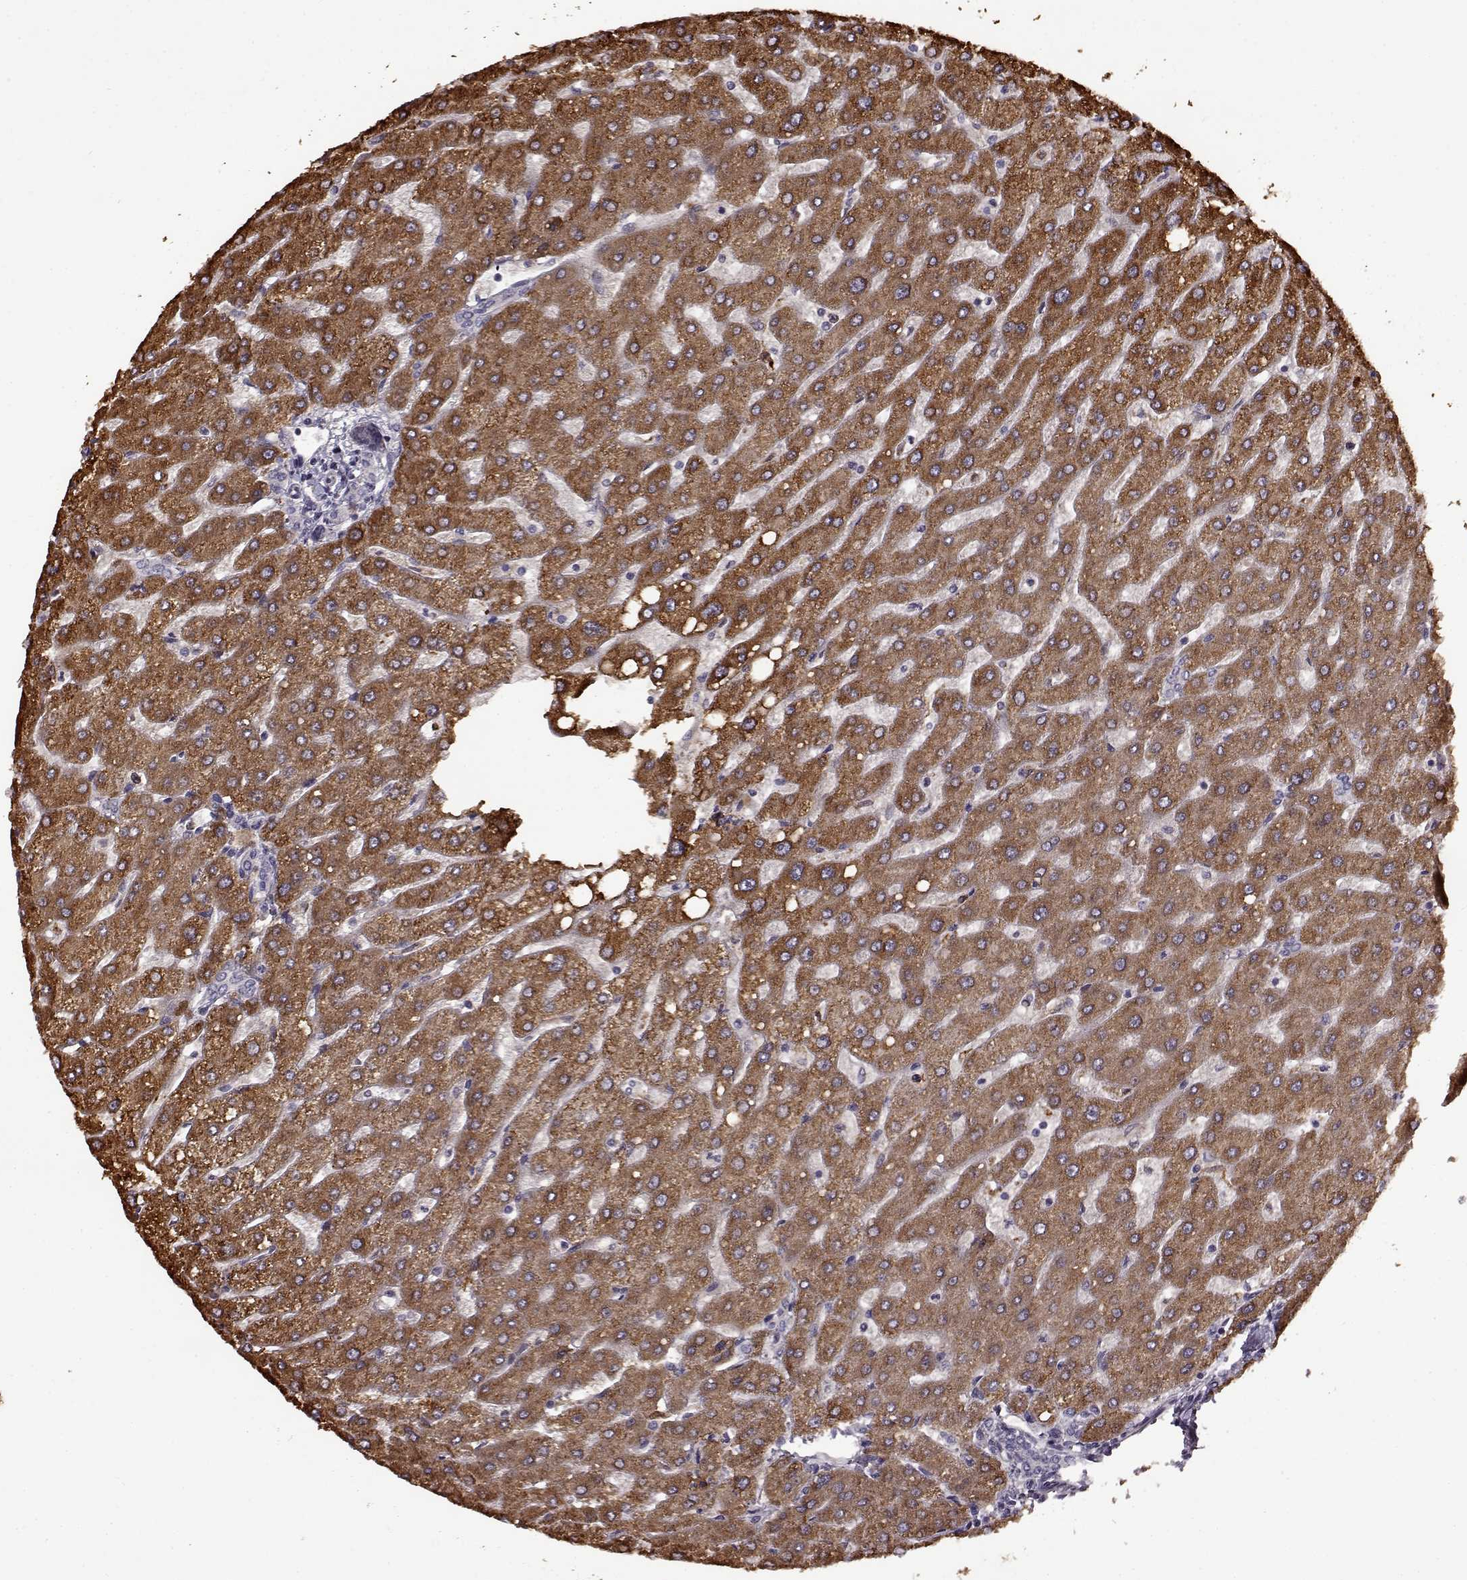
{"staining": {"intensity": "negative", "quantity": "none", "location": "none"}, "tissue": "liver", "cell_type": "Cholangiocytes", "image_type": "normal", "snomed": [{"axis": "morphology", "description": "Normal tissue, NOS"}, {"axis": "topography", "description": "Liver"}], "caption": "Immunohistochemical staining of benign liver displays no significant staining in cholangiocytes.", "gene": "MAIP1", "patient": {"sex": "male", "age": 67}}